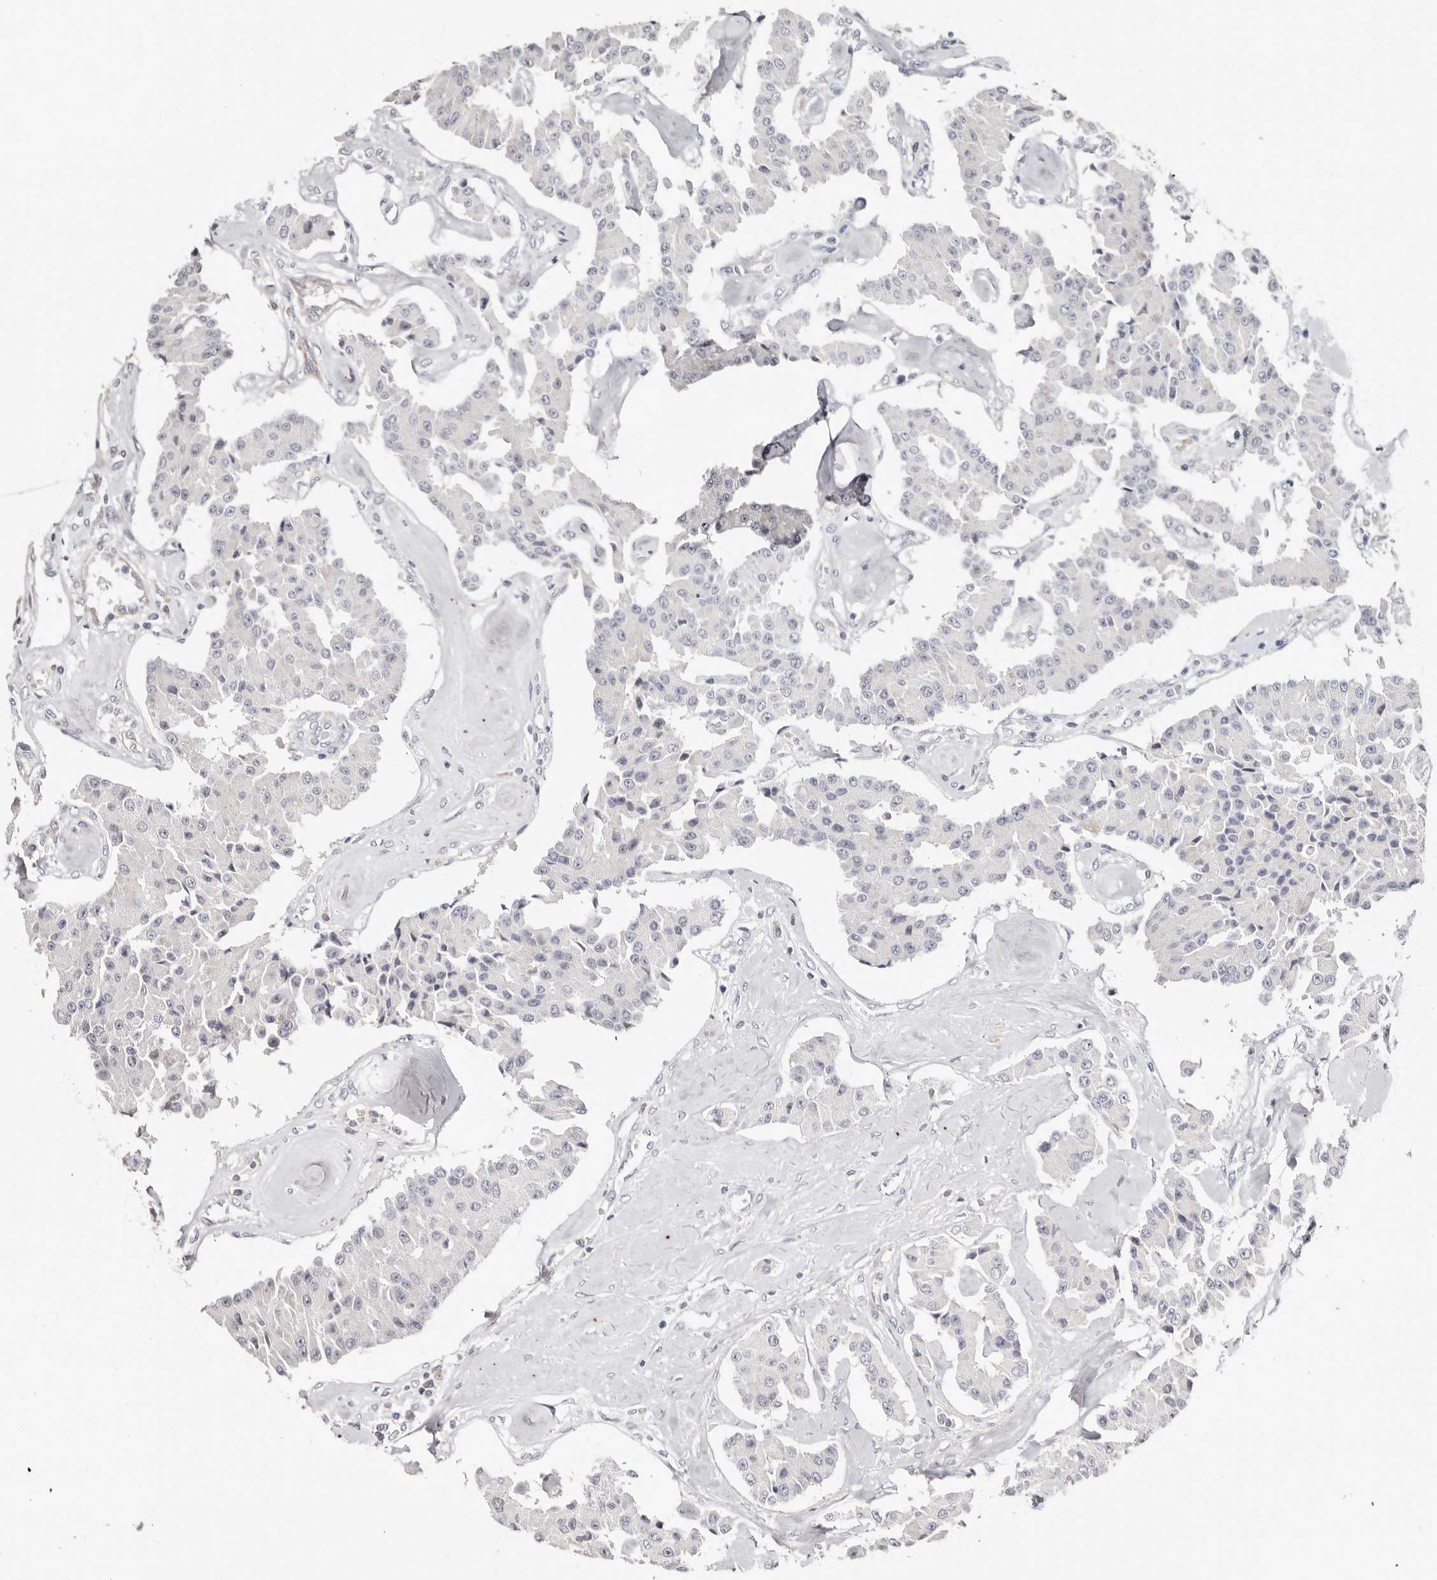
{"staining": {"intensity": "negative", "quantity": "none", "location": "none"}, "tissue": "carcinoid", "cell_type": "Tumor cells", "image_type": "cancer", "snomed": [{"axis": "morphology", "description": "Carcinoid, malignant, NOS"}, {"axis": "topography", "description": "Pancreas"}], "caption": "High power microscopy image of an immunohistochemistry (IHC) image of carcinoid, revealing no significant staining in tumor cells.", "gene": "PKDCC", "patient": {"sex": "male", "age": 41}}